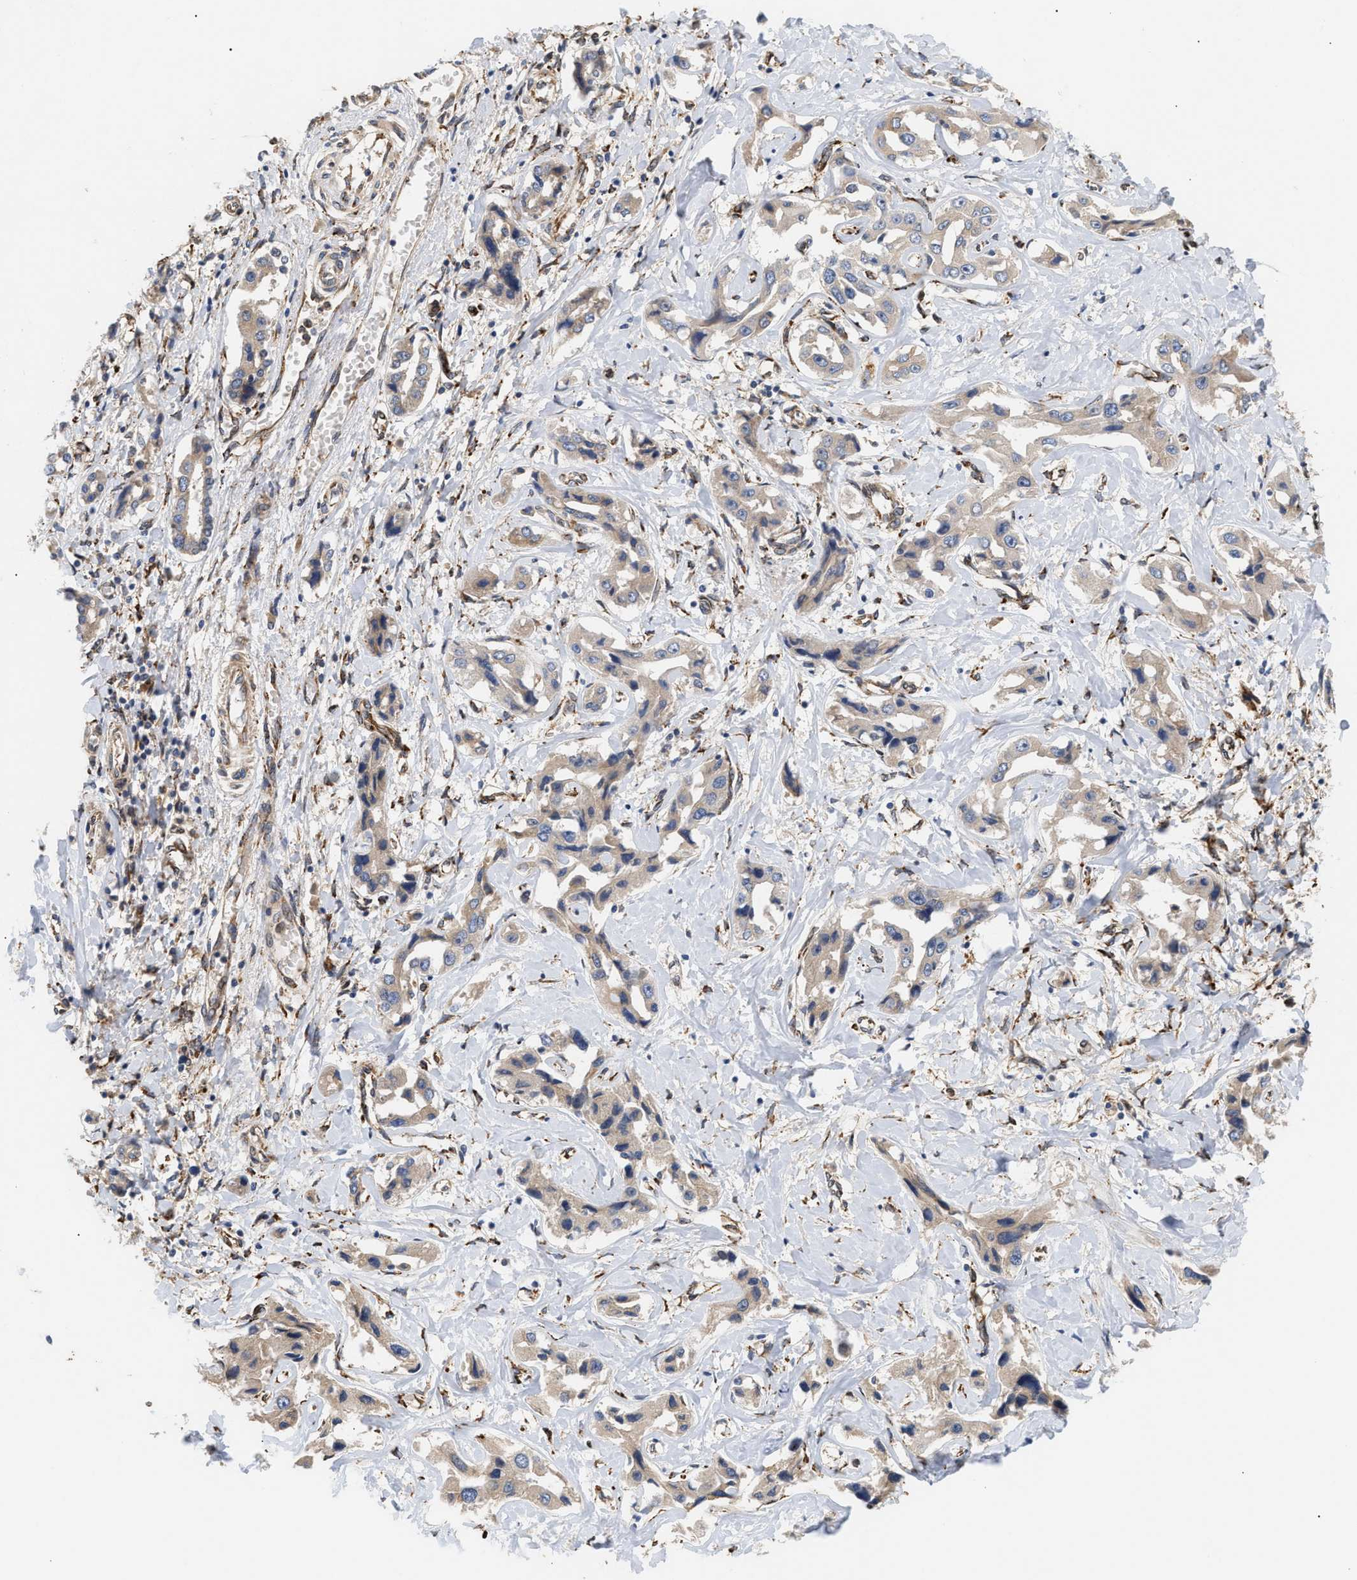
{"staining": {"intensity": "negative", "quantity": "none", "location": "none"}, "tissue": "liver cancer", "cell_type": "Tumor cells", "image_type": "cancer", "snomed": [{"axis": "morphology", "description": "Cholangiocarcinoma"}, {"axis": "topography", "description": "Liver"}], "caption": "Immunohistochemical staining of human liver cancer reveals no significant staining in tumor cells.", "gene": "PLCD1", "patient": {"sex": "male", "age": 59}}